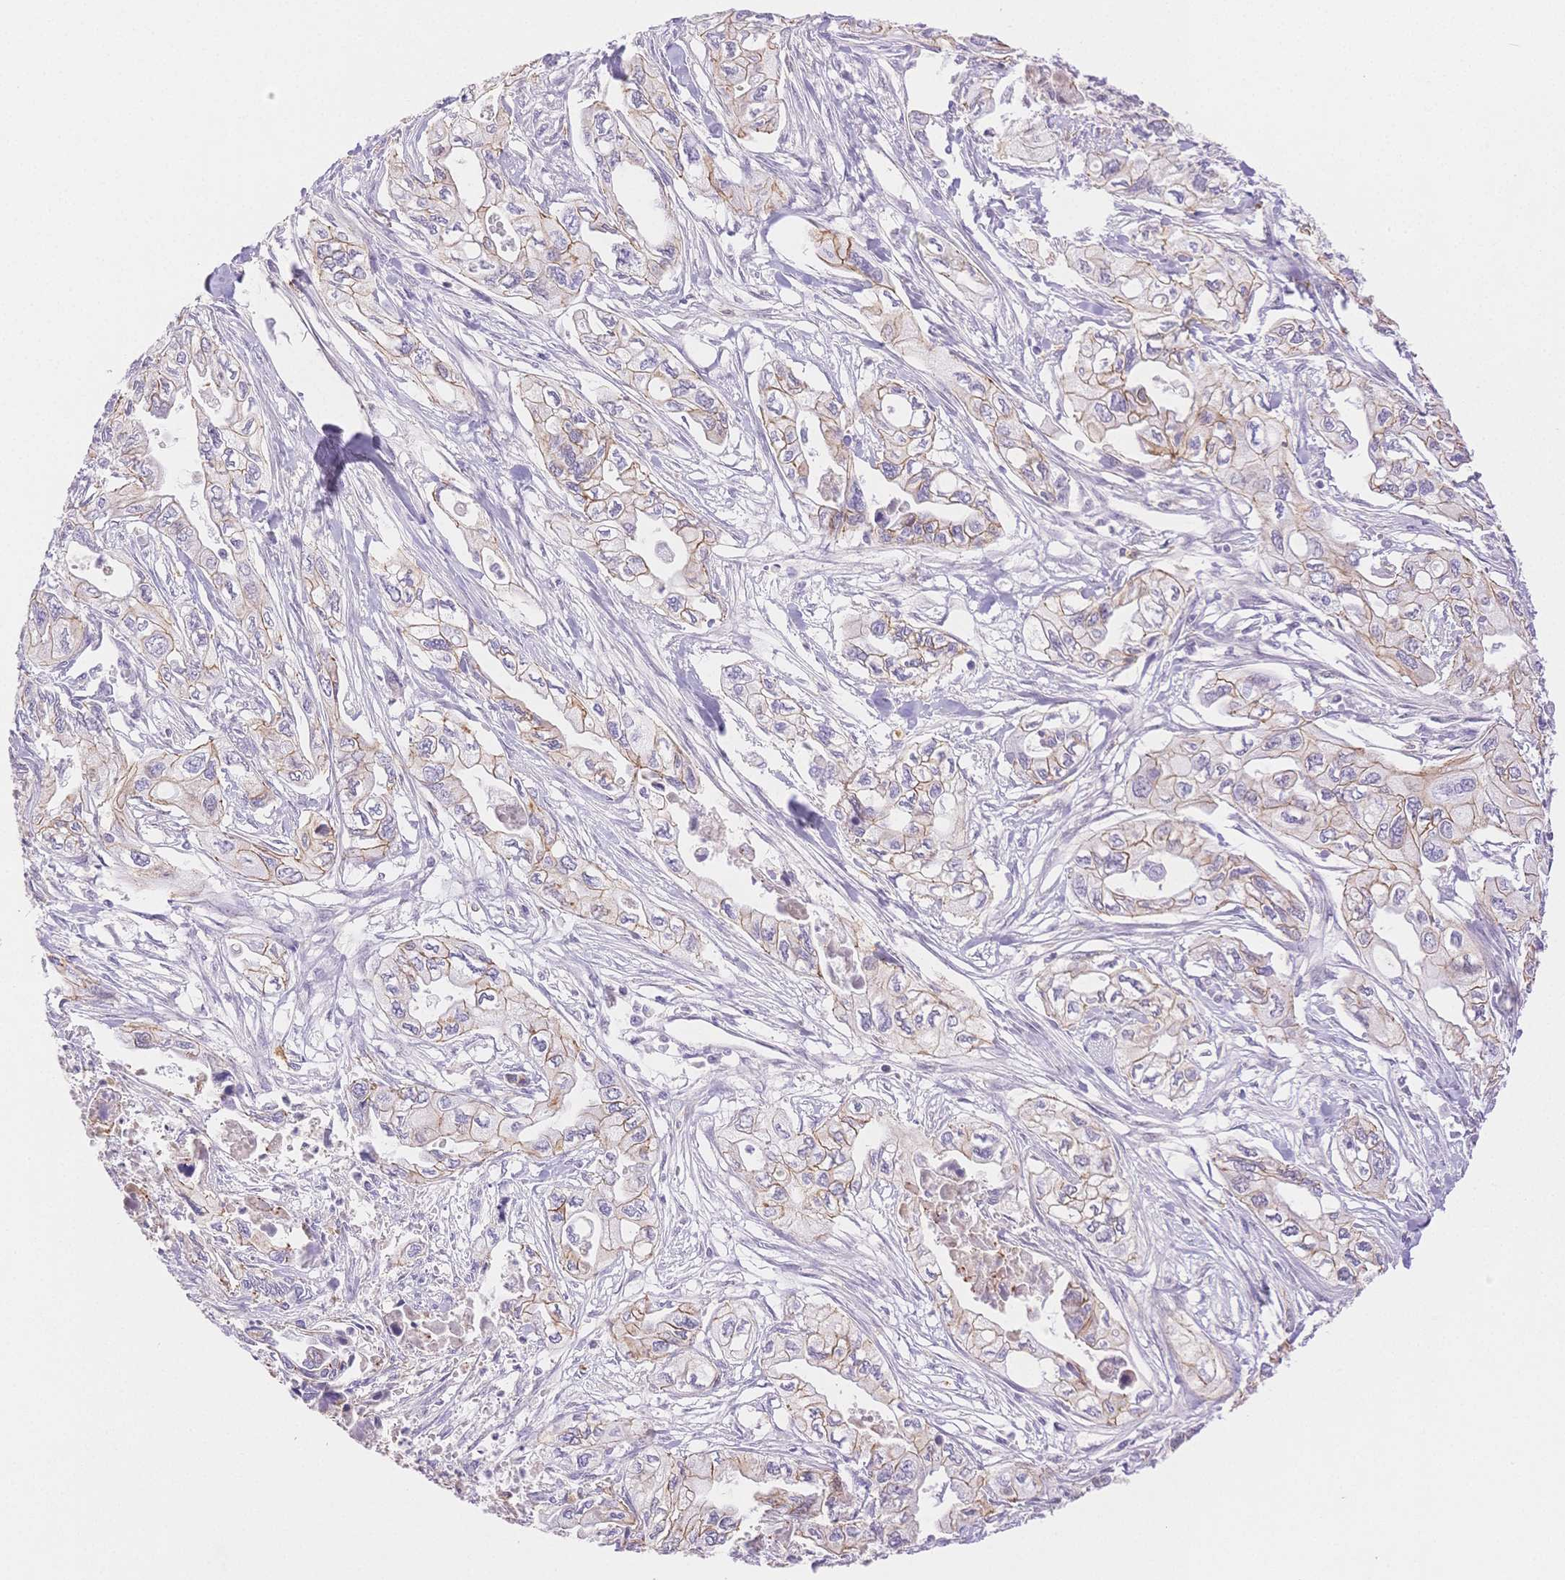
{"staining": {"intensity": "weak", "quantity": "25%-75%", "location": "cytoplasmic/membranous"}, "tissue": "pancreatic cancer", "cell_type": "Tumor cells", "image_type": "cancer", "snomed": [{"axis": "morphology", "description": "Adenocarcinoma, NOS"}, {"axis": "topography", "description": "Pancreas"}], "caption": "About 25%-75% of tumor cells in pancreatic cancer reveal weak cytoplasmic/membranous protein expression as visualized by brown immunohistochemical staining.", "gene": "WDR54", "patient": {"sex": "male", "age": 68}}